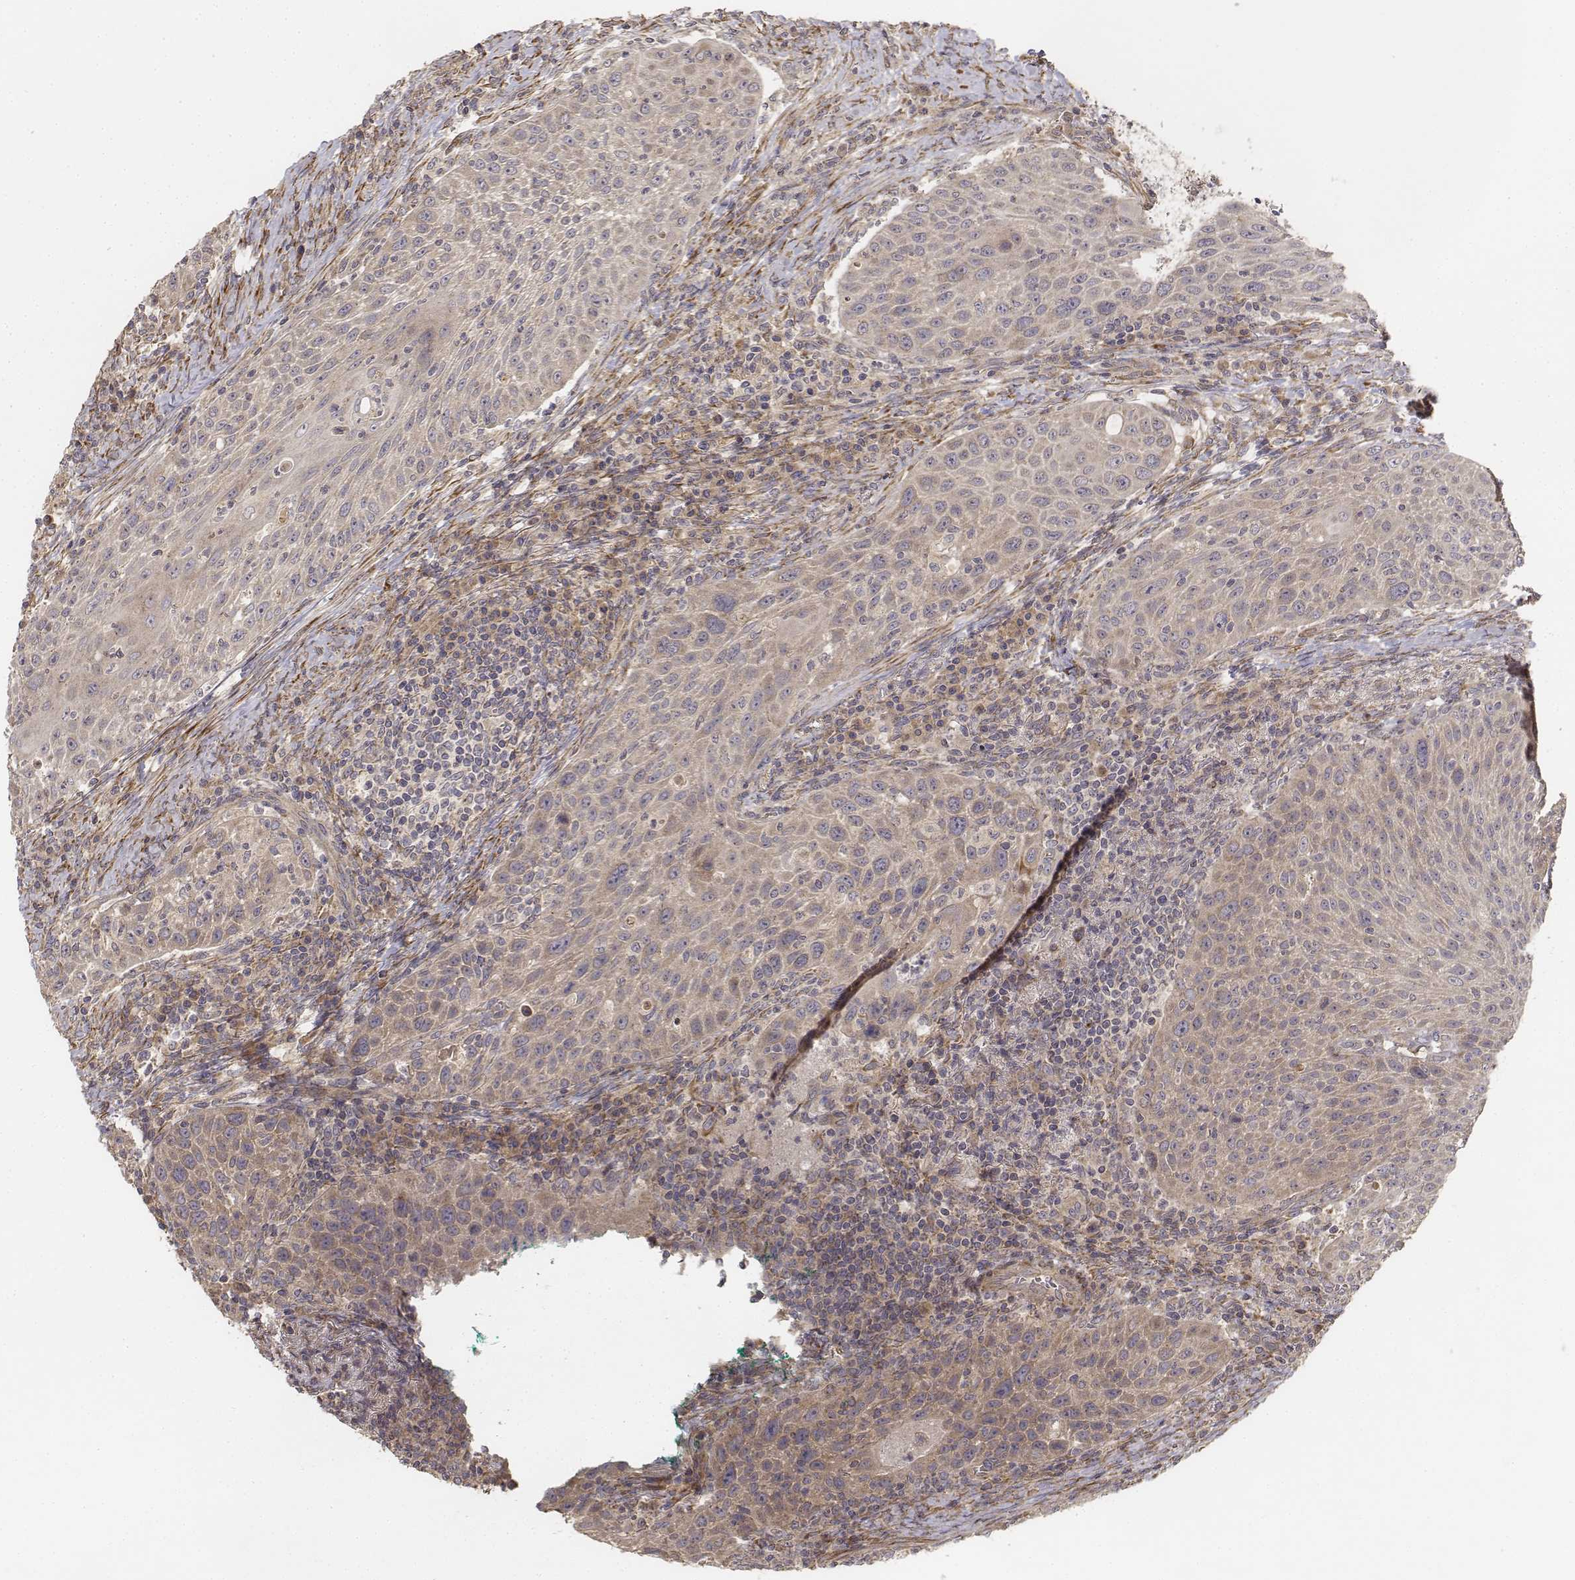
{"staining": {"intensity": "weak", "quantity": "25%-75%", "location": "cytoplasmic/membranous"}, "tissue": "head and neck cancer", "cell_type": "Tumor cells", "image_type": "cancer", "snomed": [{"axis": "morphology", "description": "Squamous cell carcinoma, NOS"}, {"axis": "topography", "description": "Head-Neck"}], "caption": "This is an image of immunohistochemistry (IHC) staining of head and neck cancer, which shows weak staining in the cytoplasmic/membranous of tumor cells.", "gene": "FBXO21", "patient": {"sex": "male", "age": 69}}